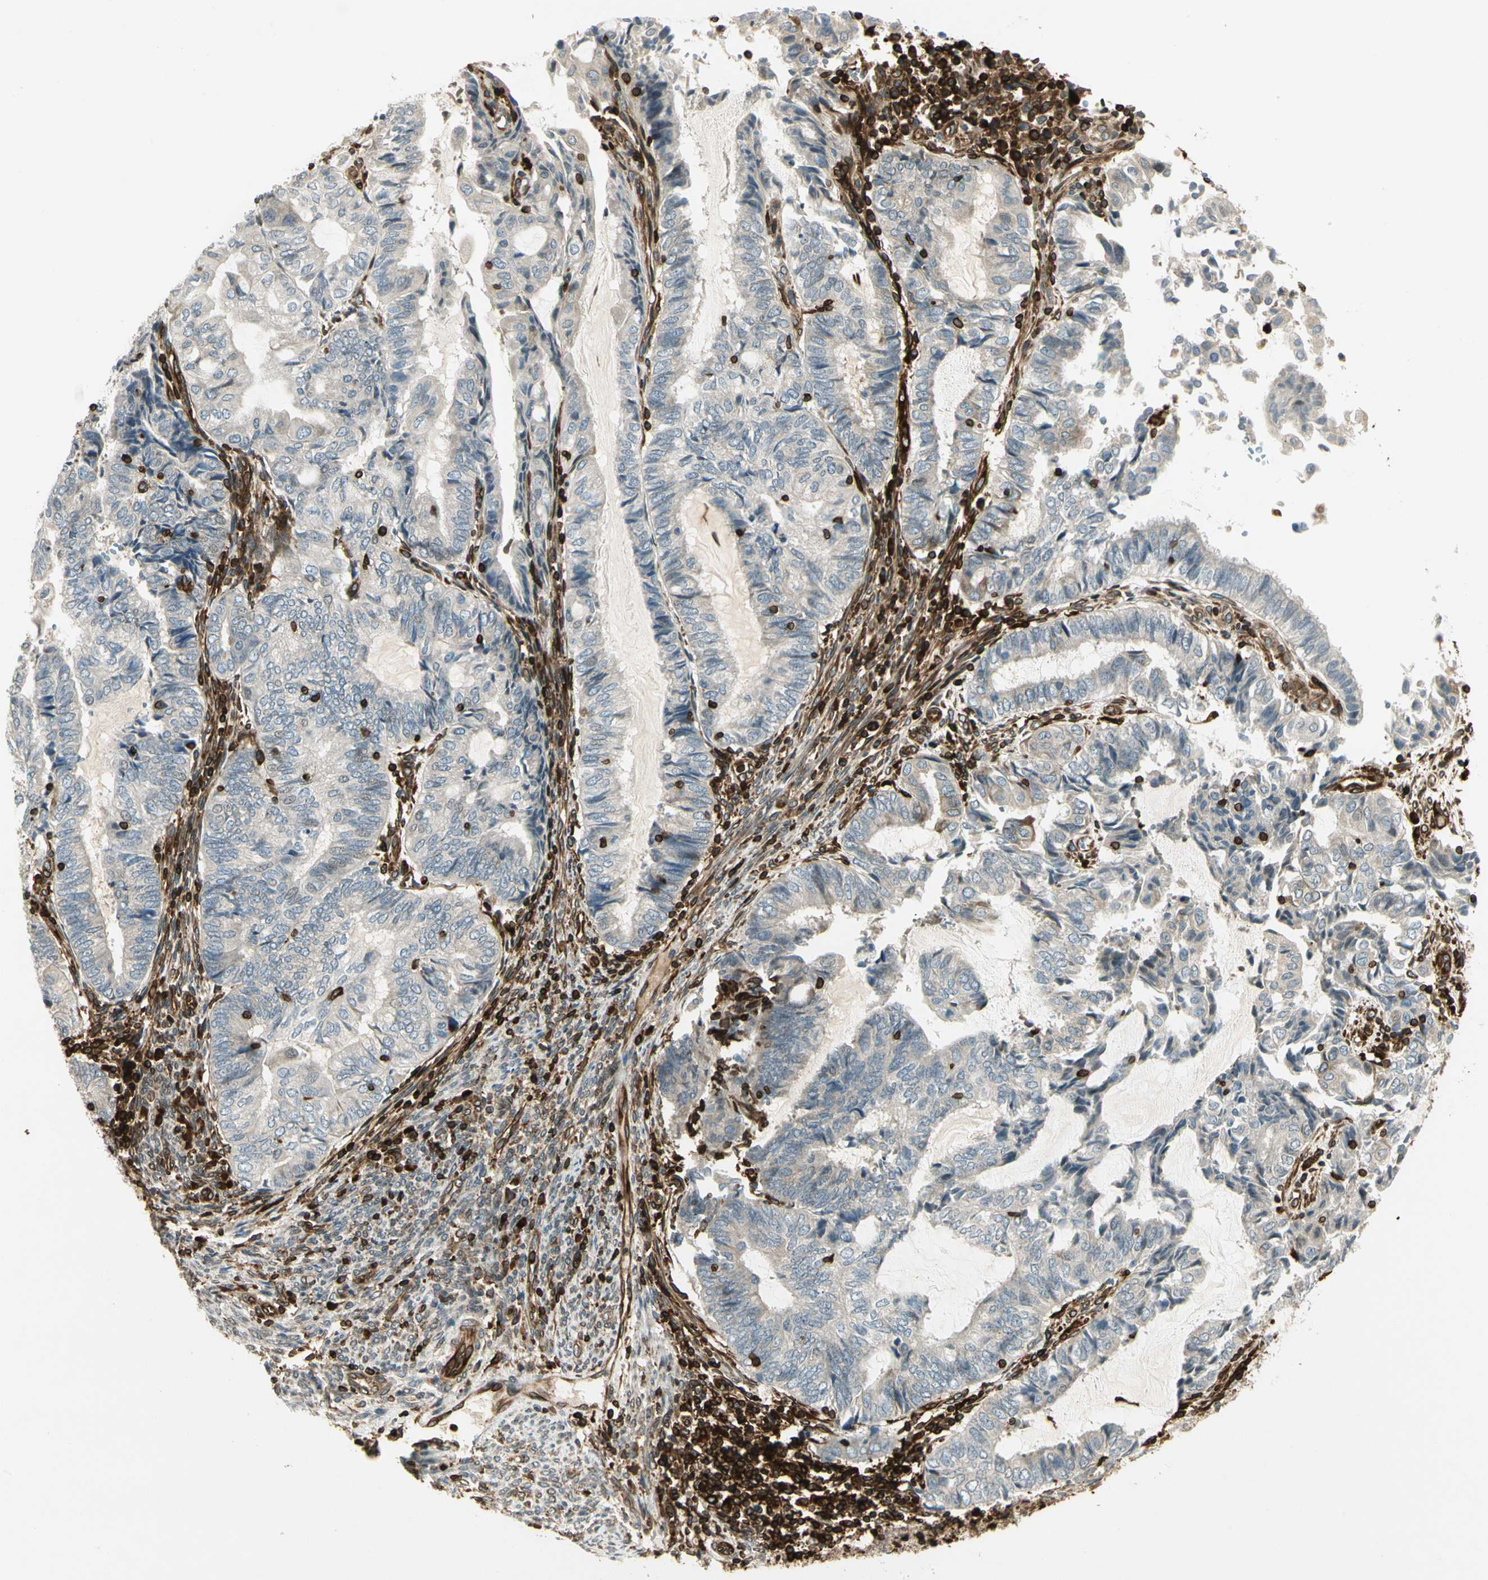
{"staining": {"intensity": "weak", "quantity": "25%-75%", "location": "cytoplasmic/membranous"}, "tissue": "endometrial cancer", "cell_type": "Tumor cells", "image_type": "cancer", "snomed": [{"axis": "morphology", "description": "Adenocarcinoma, NOS"}, {"axis": "topography", "description": "Uterus"}, {"axis": "topography", "description": "Endometrium"}], "caption": "Adenocarcinoma (endometrial) stained with DAB (3,3'-diaminobenzidine) IHC demonstrates low levels of weak cytoplasmic/membranous positivity in approximately 25%-75% of tumor cells. (DAB = brown stain, brightfield microscopy at high magnification).", "gene": "TAPBP", "patient": {"sex": "female", "age": 70}}